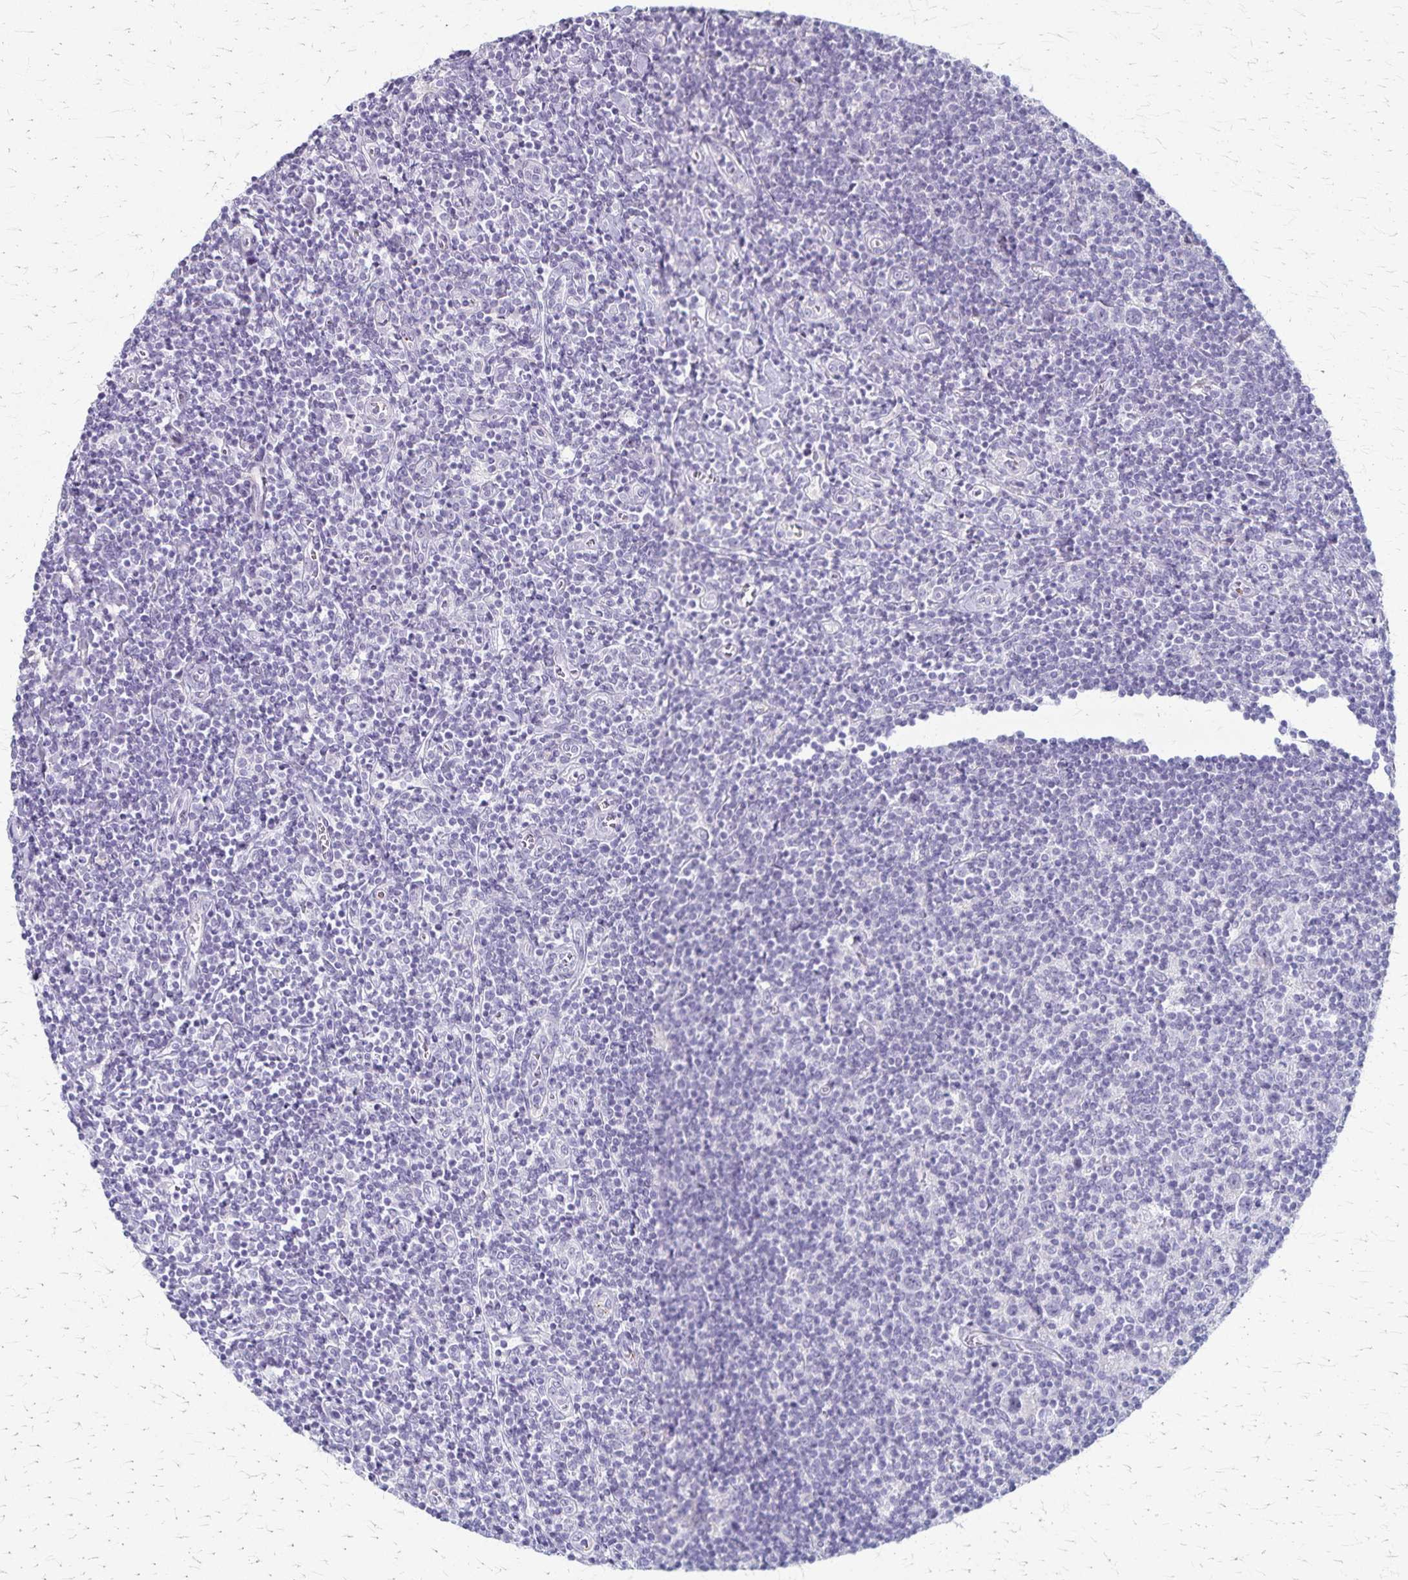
{"staining": {"intensity": "negative", "quantity": "none", "location": "none"}, "tissue": "lymphoma", "cell_type": "Tumor cells", "image_type": "cancer", "snomed": [{"axis": "morphology", "description": "Hodgkin's disease, NOS"}, {"axis": "topography", "description": "Lymph node"}], "caption": "Immunohistochemical staining of lymphoma displays no significant staining in tumor cells. Brightfield microscopy of immunohistochemistry (IHC) stained with DAB (3,3'-diaminobenzidine) (brown) and hematoxylin (blue), captured at high magnification.", "gene": "RASL10B", "patient": {"sex": "male", "age": 40}}